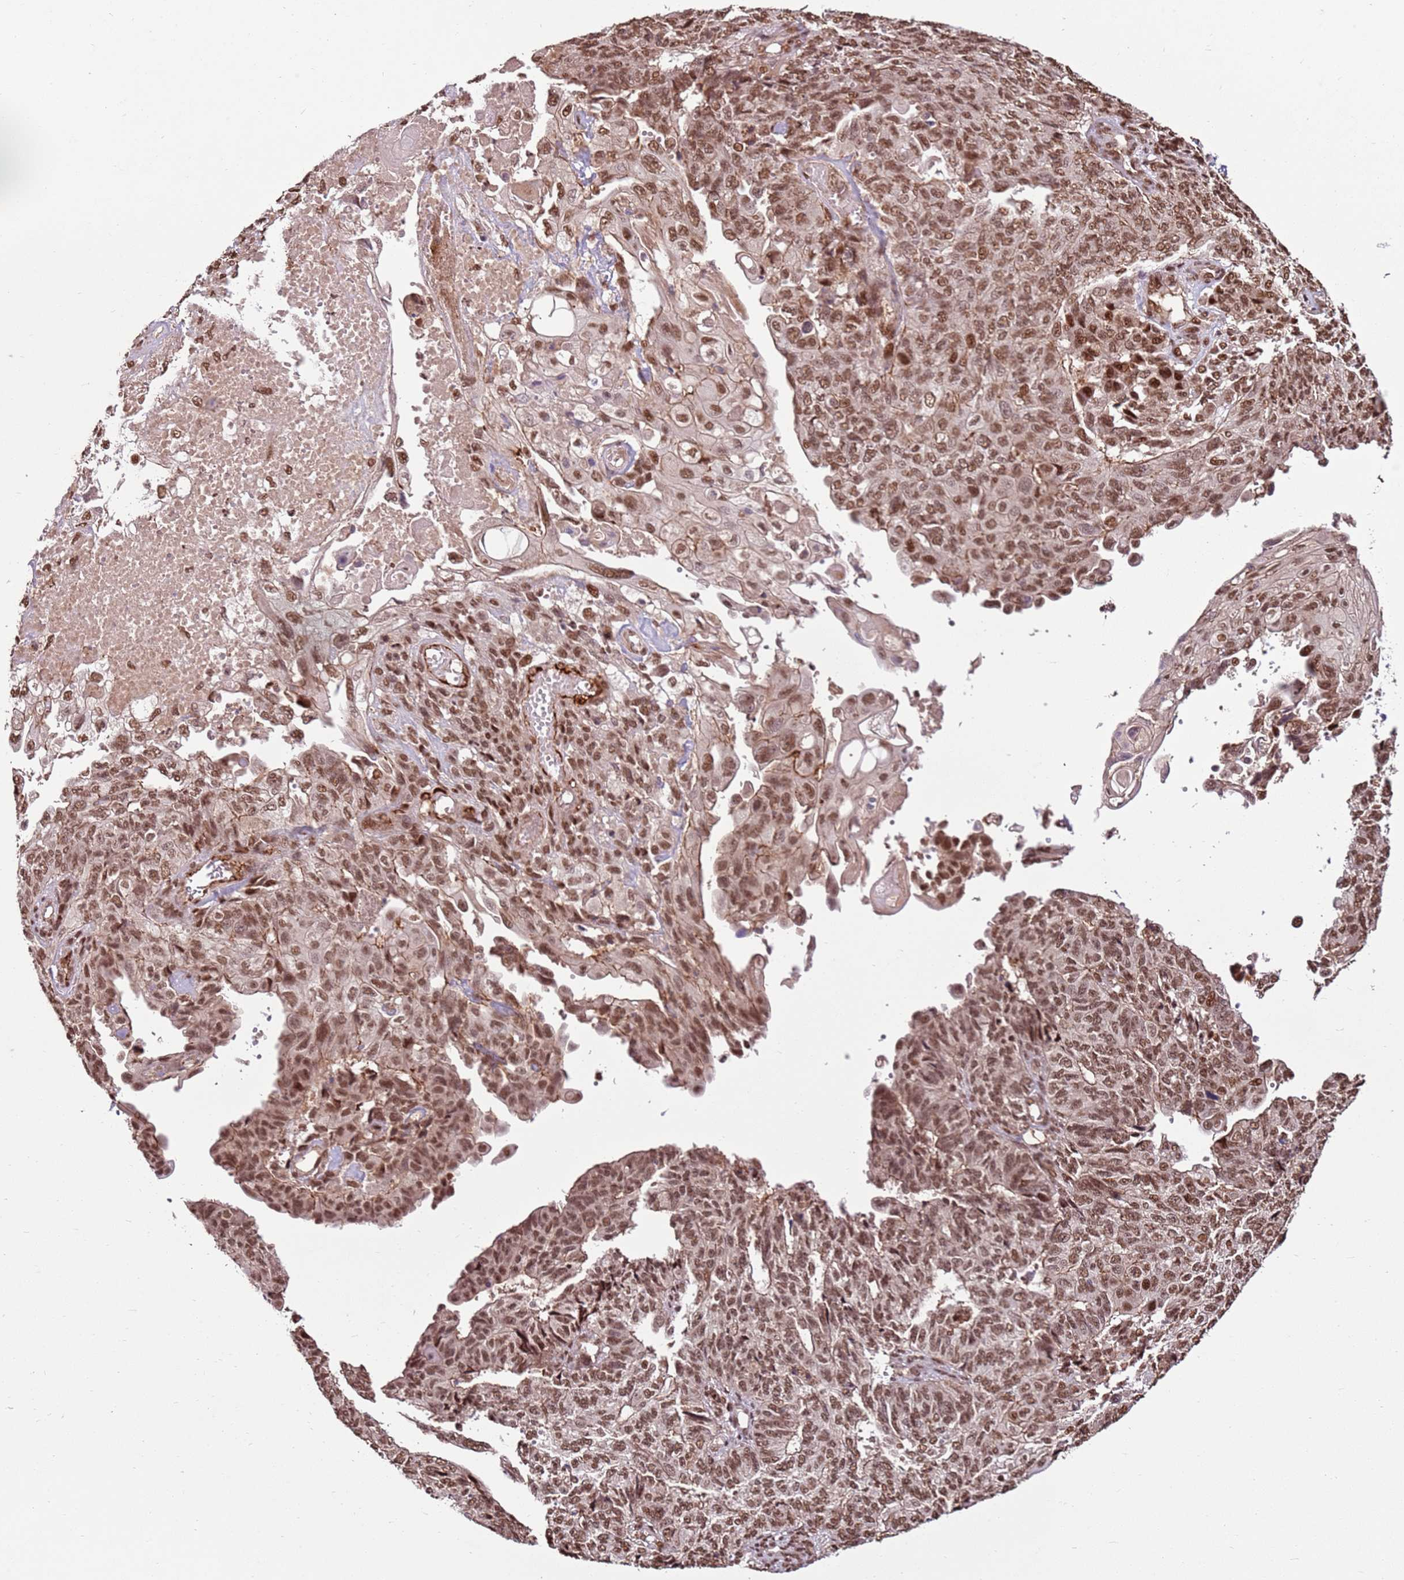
{"staining": {"intensity": "moderate", "quantity": ">75%", "location": "nuclear"}, "tissue": "endometrial cancer", "cell_type": "Tumor cells", "image_type": "cancer", "snomed": [{"axis": "morphology", "description": "Adenocarcinoma, NOS"}, {"axis": "topography", "description": "Endometrium"}], "caption": "Immunohistochemistry staining of adenocarcinoma (endometrial), which demonstrates medium levels of moderate nuclear expression in approximately >75% of tumor cells indicating moderate nuclear protein positivity. The staining was performed using DAB (3,3'-diaminobenzidine) (brown) for protein detection and nuclei were counterstained in hematoxylin (blue).", "gene": "ZBTB12", "patient": {"sex": "female", "age": 32}}